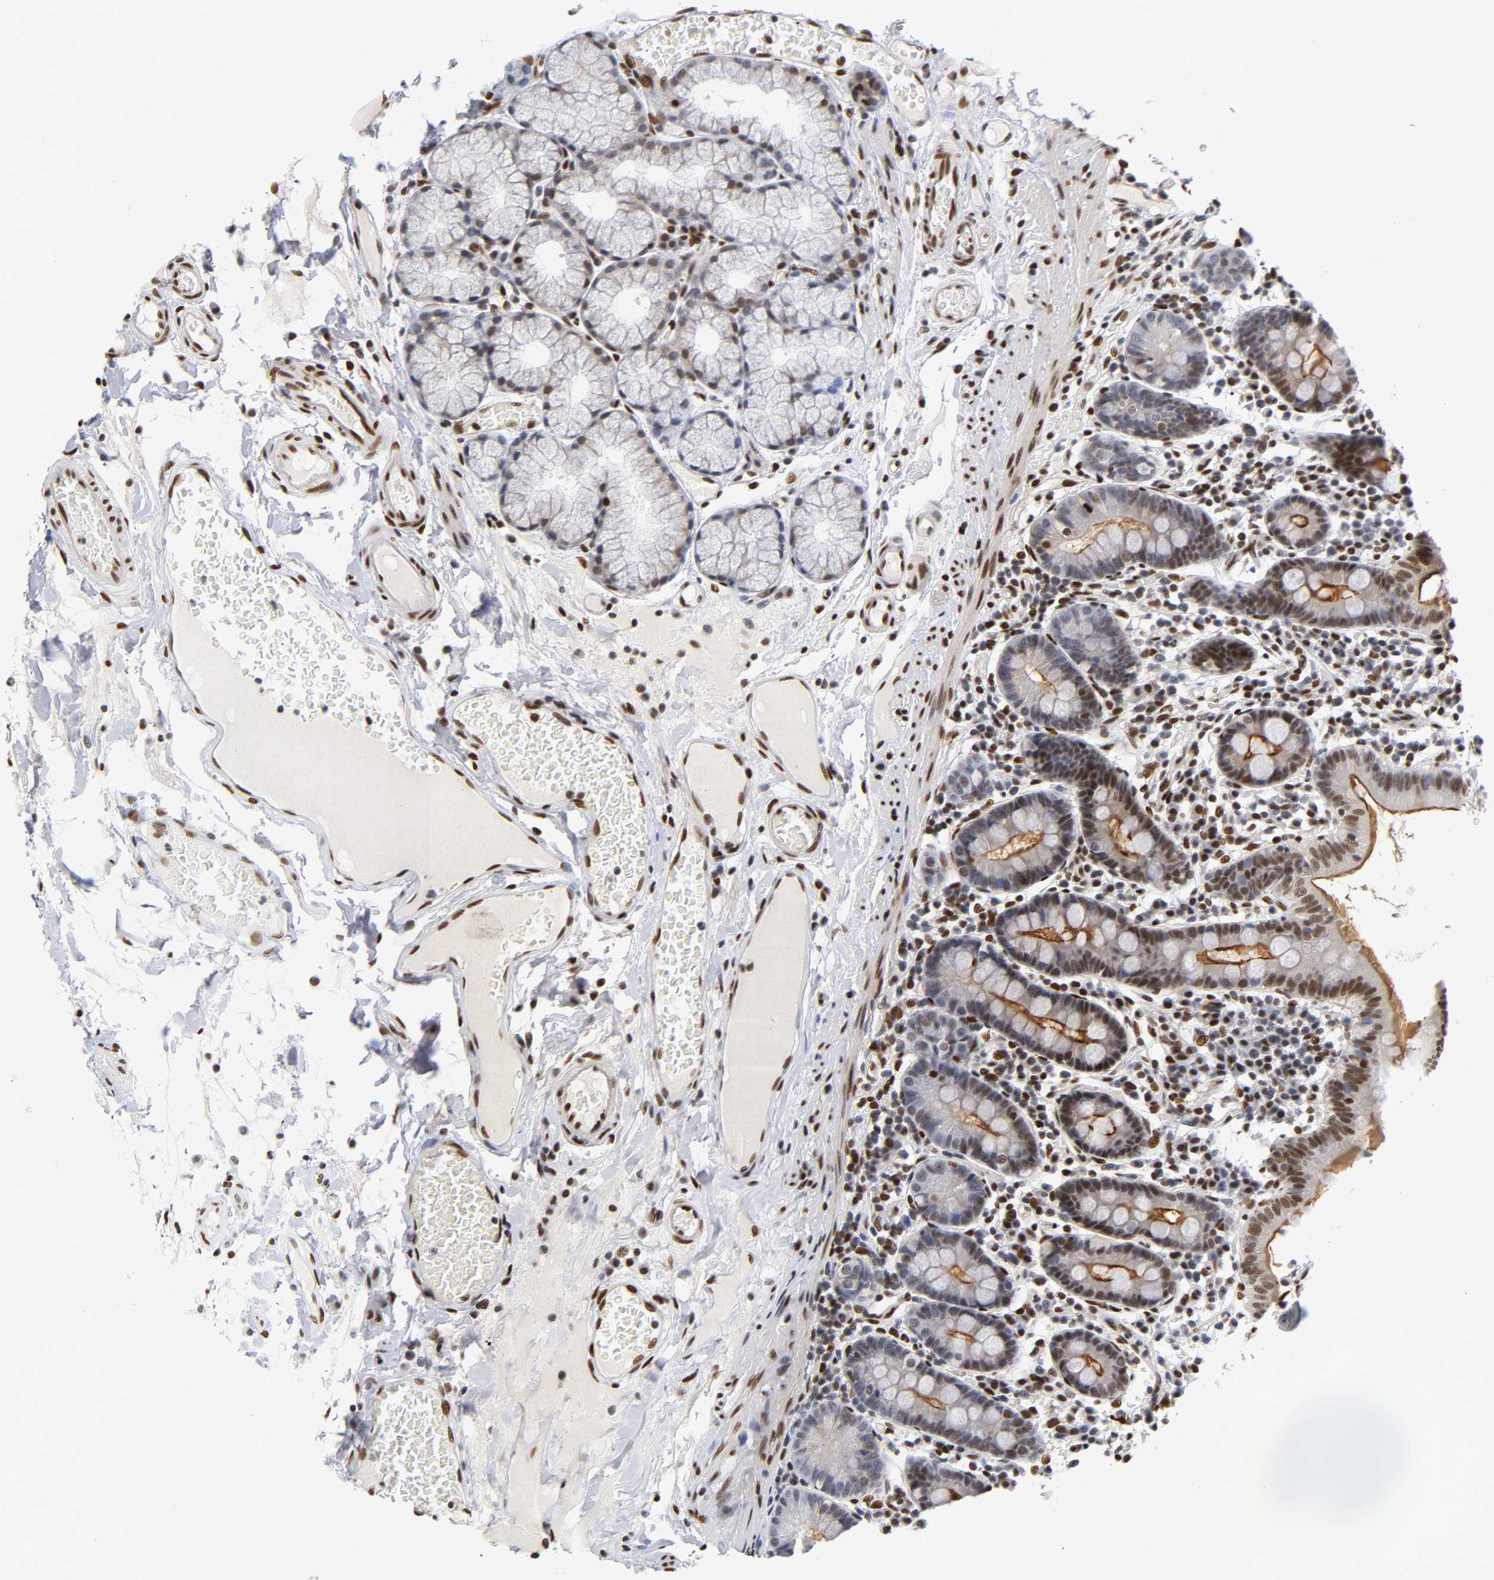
{"staining": {"intensity": "strong", "quantity": ">75%", "location": "cytoplasmic/membranous,nuclear"}, "tissue": "duodenum", "cell_type": "Glandular cells", "image_type": "normal", "snomed": [{"axis": "morphology", "description": "Normal tissue, NOS"}, {"axis": "topography", "description": "Duodenum"}], "caption": "This image displays IHC staining of benign duodenum, with high strong cytoplasmic/membranous,nuclear staining in about >75% of glandular cells.", "gene": "NR3C1", "patient": {"sex": "male", "age": 50}}